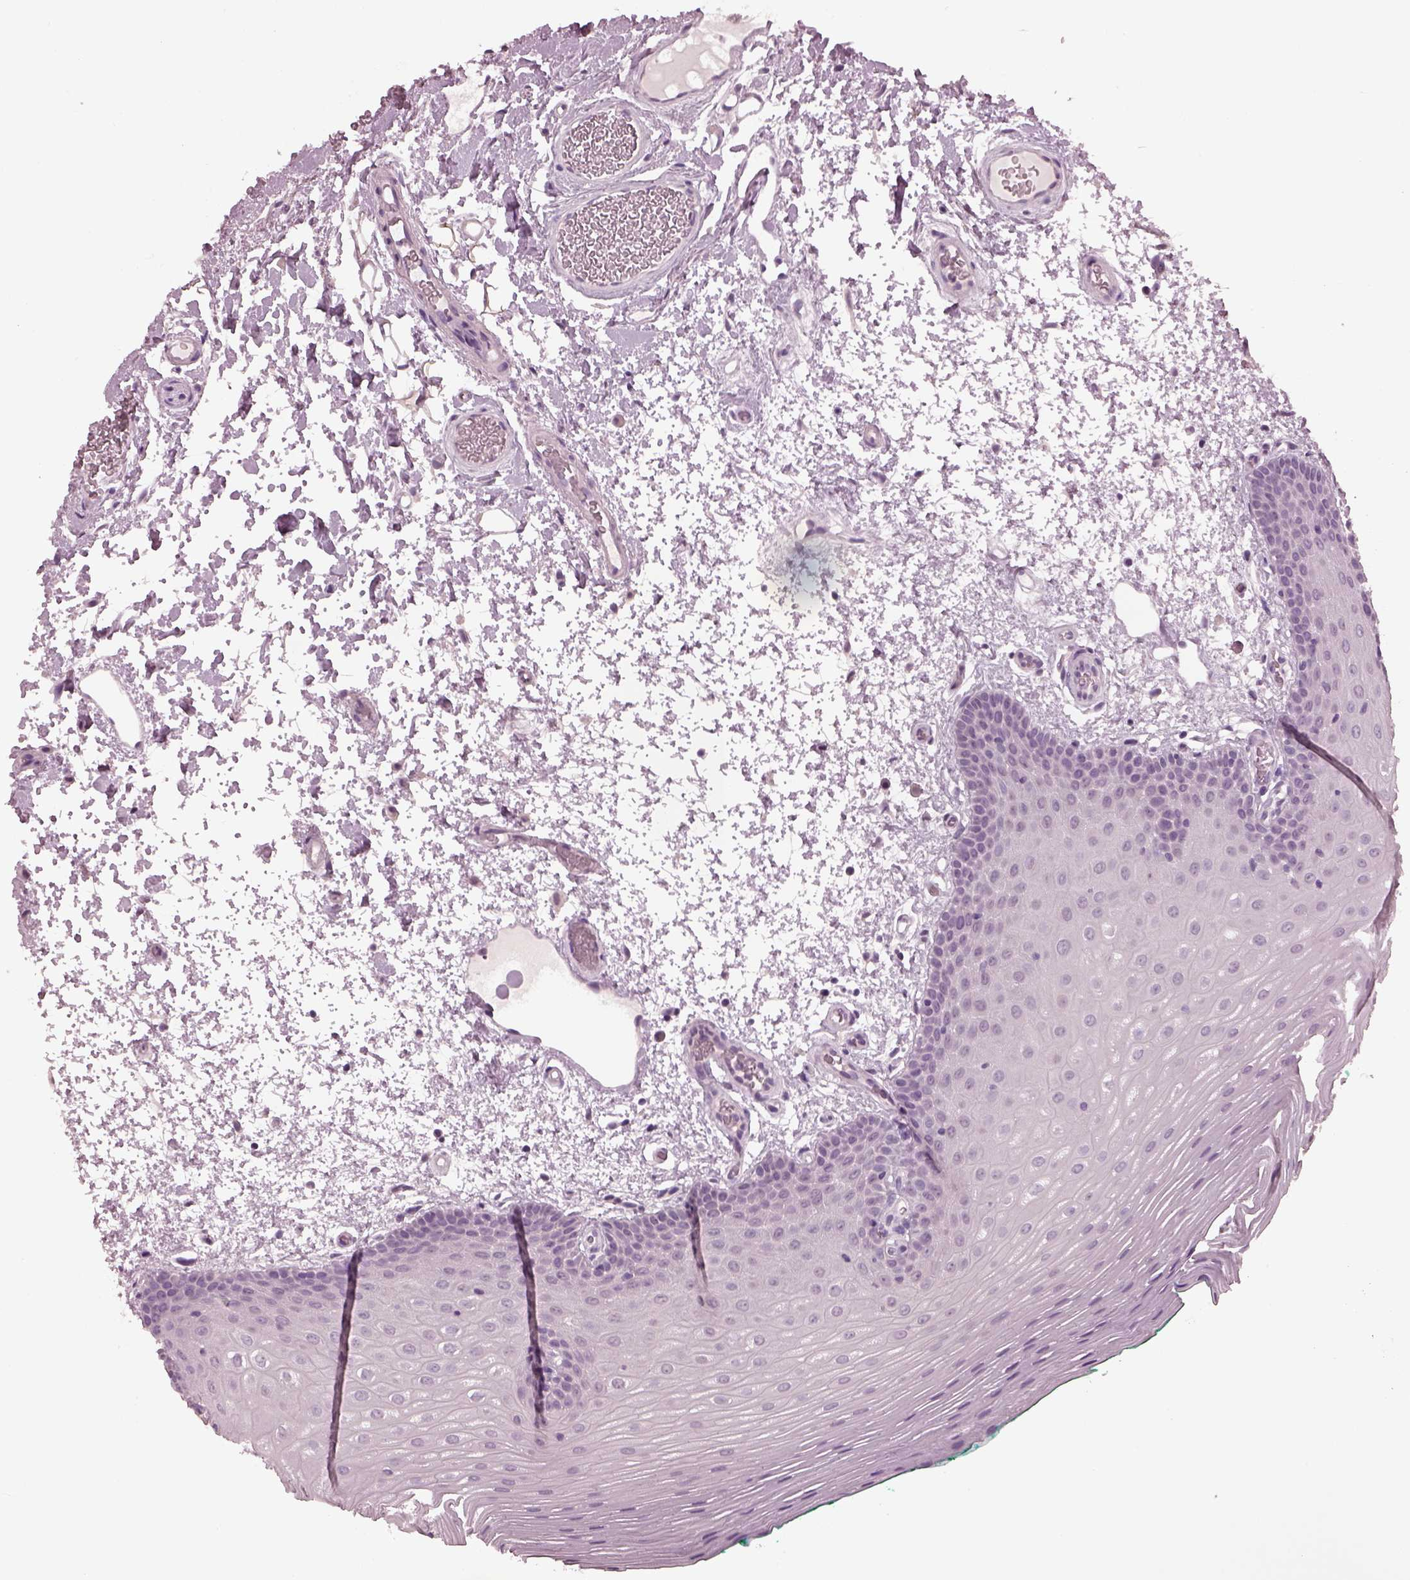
{"staining": {"intensity": "negative", "quantity": "none", "location": "none"}, "tissue": "oral mucosa", "cell_type": "Squamous epithelial cells", "image_type": "normal", "snomed": [{"axis": "morphology", "description": "Normal tissue, NOS"}, {"axis": "morphology", "description": "Squamous cell carcinoma, NOS"}, {"axis": "topography", "description": "Oral tissue"}, {"axis": "topography", "description": "Head-Neck"}], "caption": "Oral mucosa stained for a protein using immunohistochemistry (IHC) exhibits no positivity squamous epithelial cells.", "gene": "SLC6A17", "patient": {"sex": "male", "age": 78}}